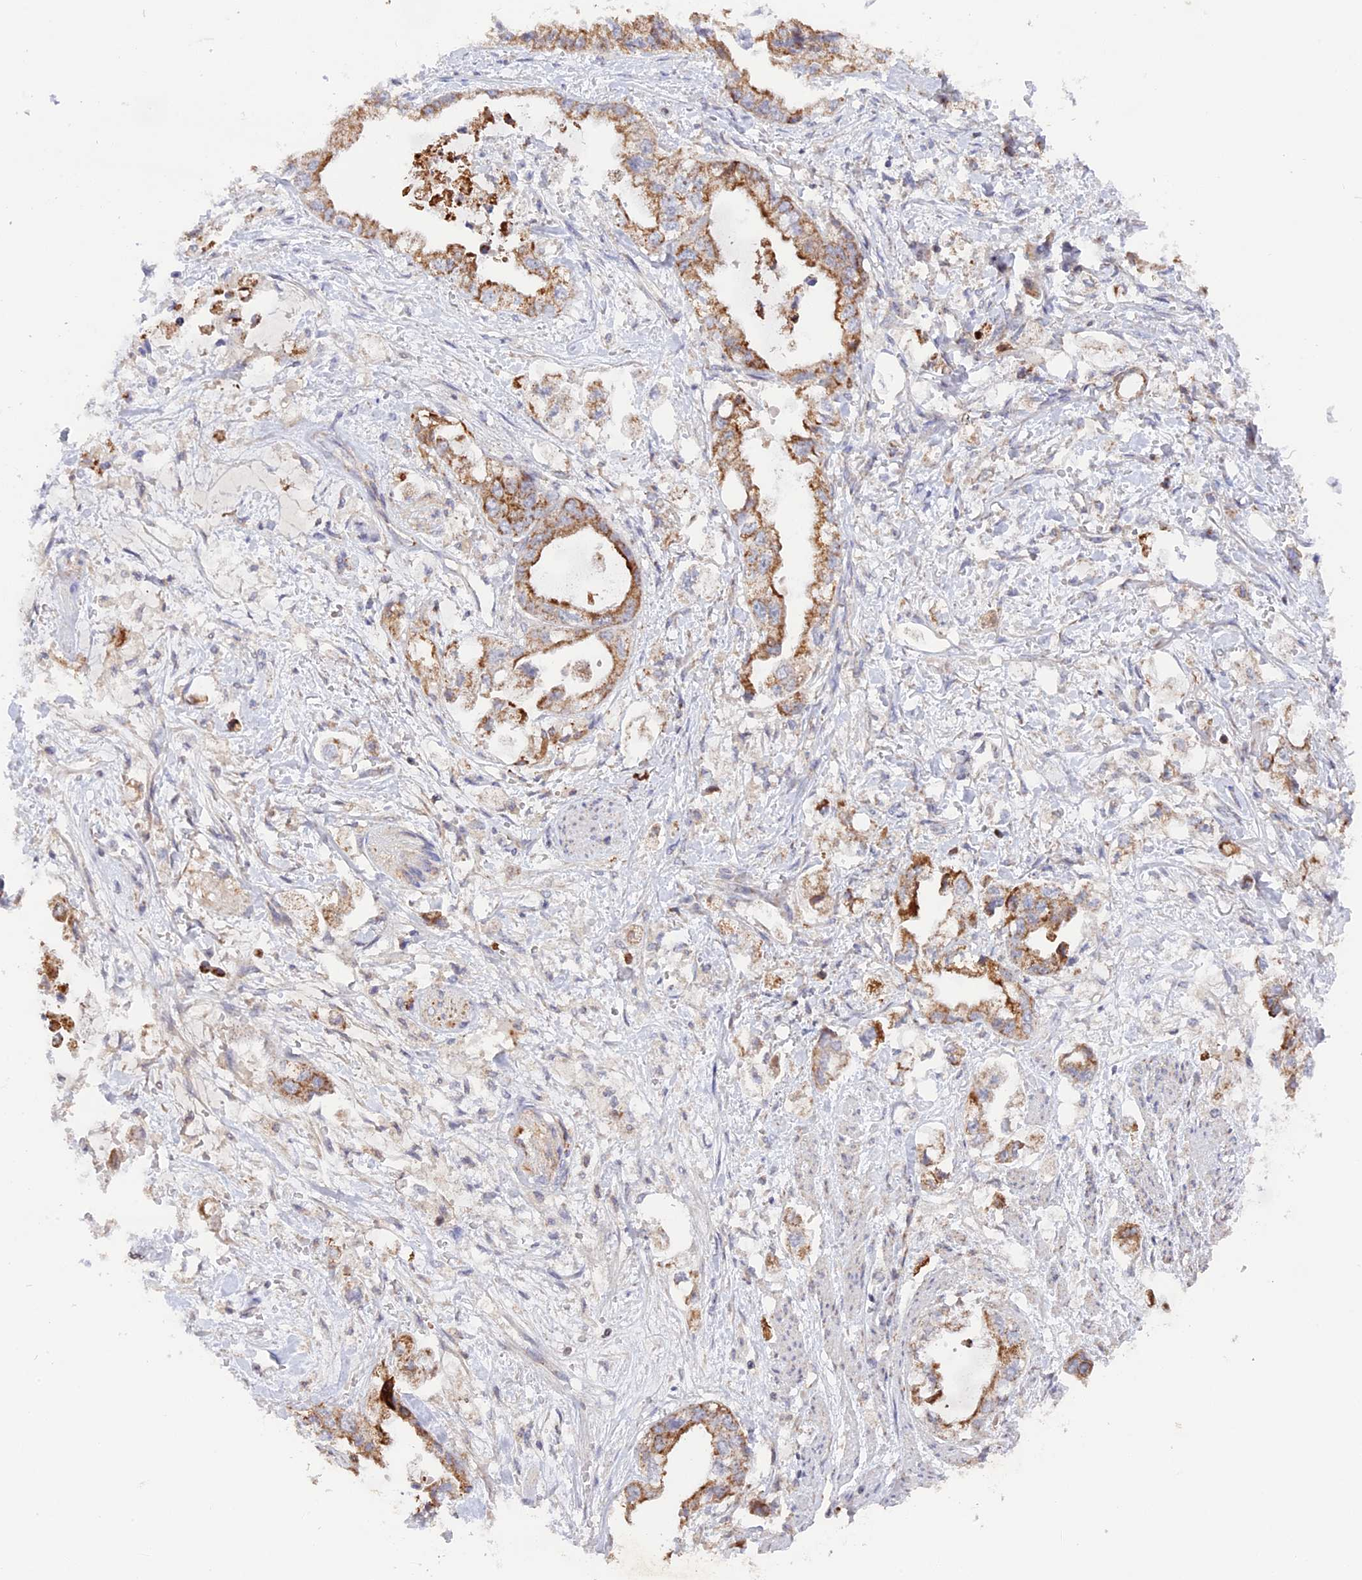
{"staining": {"intensity": "moderate", "quantity": ">75%", "location": "cytoplasmic/membranous"}, "tissue": "stomach cancer", "cell_type": "Tumor cells", "image_type": "cancer", "snomed": [{"axis": "morphology", "description": "Adenocarcinoma, NOS"}, {"axis": "topography", "description": "Stomach"}], "caption": "Immunohistochemistry (DAB) staining of stomach cancer exhibits moderate cytoplasmic/membranous protein positivity in approximately >75% of tumor cells.", "gene": "MPV17L", "patient": {"sex": "male", "age": 62}}